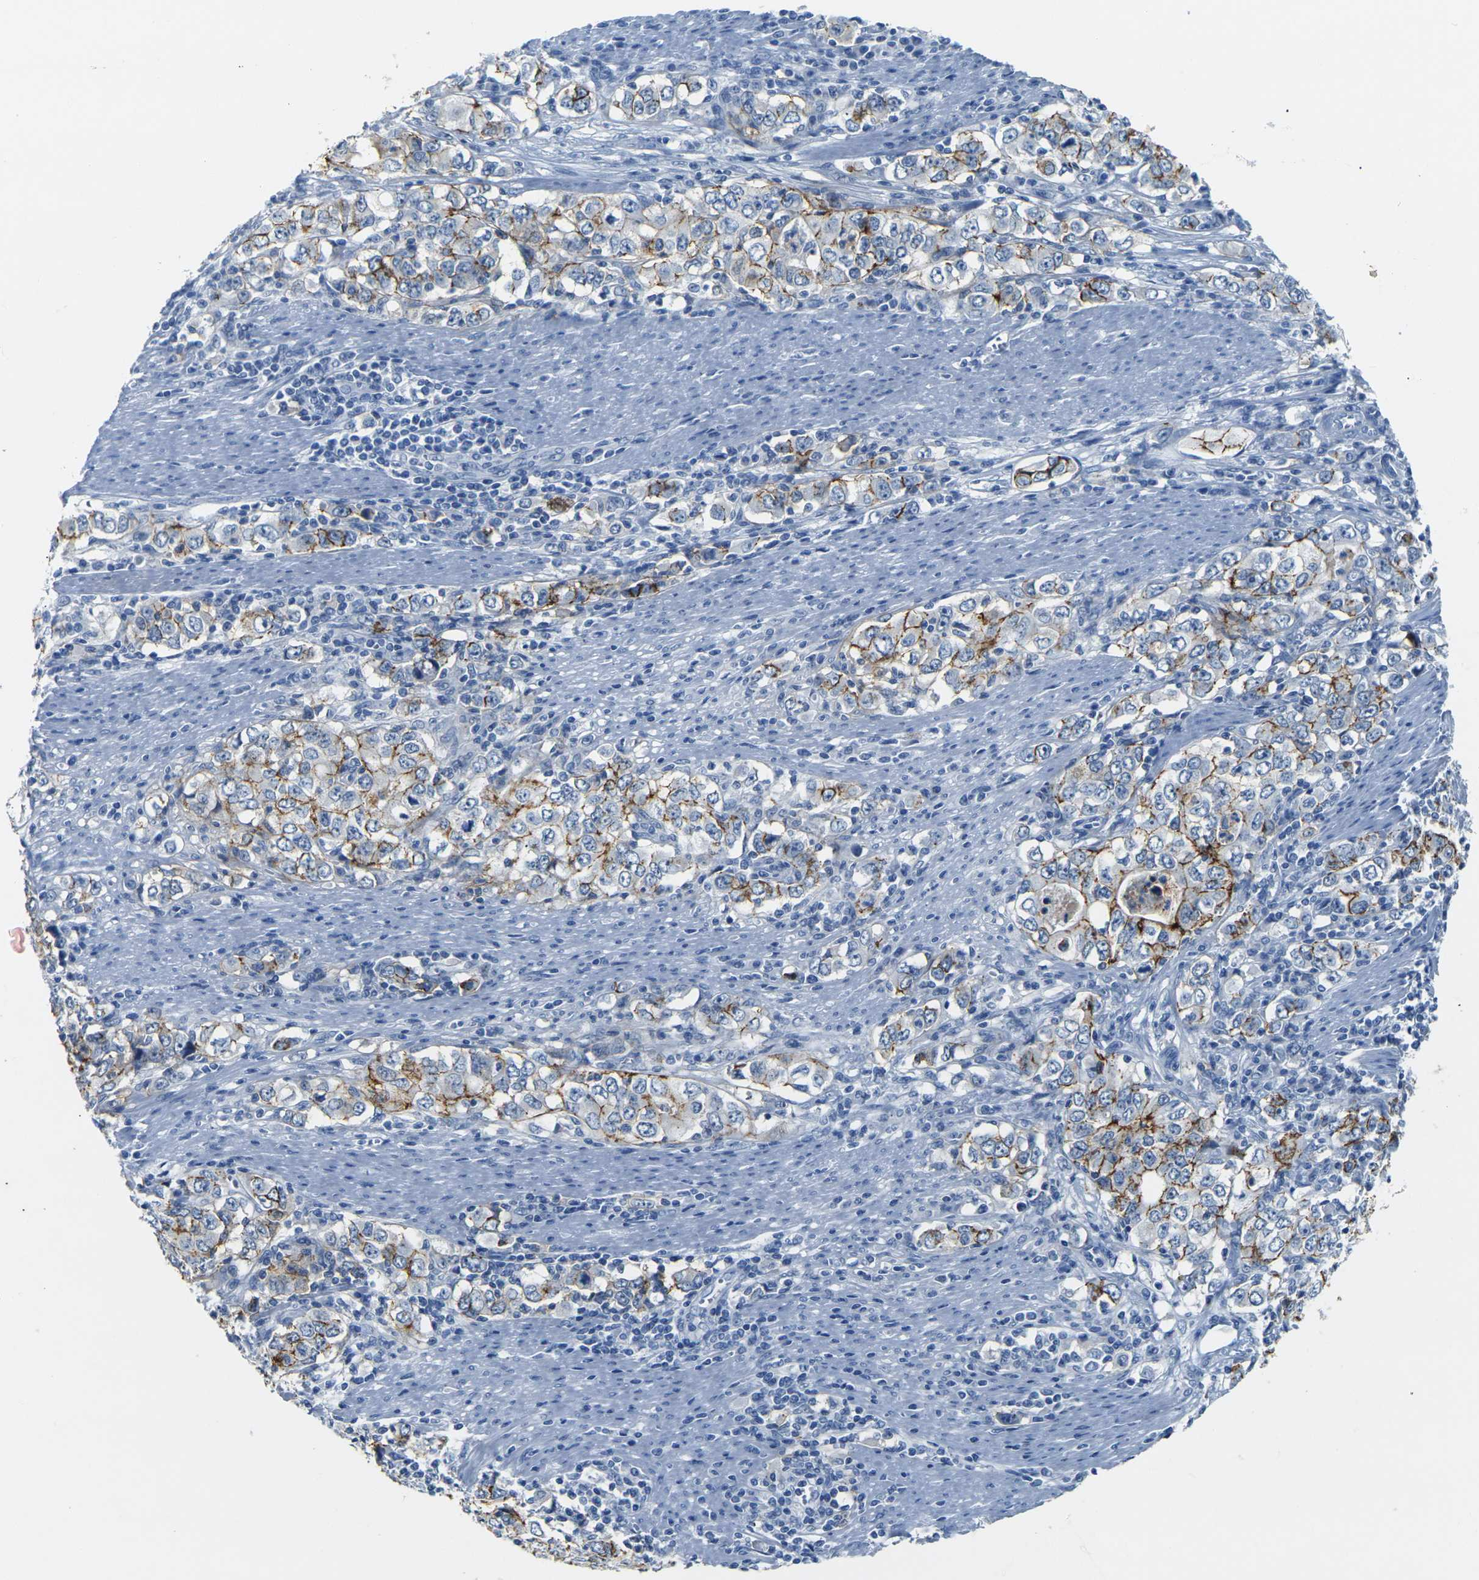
{"staining": {"intensity": "moderate", "quantity": "25%-75%", "location": "cytoplasmic/membranous"}, "tissue": "stomach cancer", "cell_type": "Tumor cells", "image_type": "cancer", "snomed": [{"axis": "morphology", "description": "Adenocarcinoma, NOS"}, {"axis": "topography", "description": "Stomach, lower"}], "caption": "Protein expression analysis of adenocarcinoma (stomach) exhibits moderate cytoplasmic/membranous expression in approximately 25%-75% of tumor cells.", "gene": "CLDN7", "patient": {"sex": "female", "age": 72}}